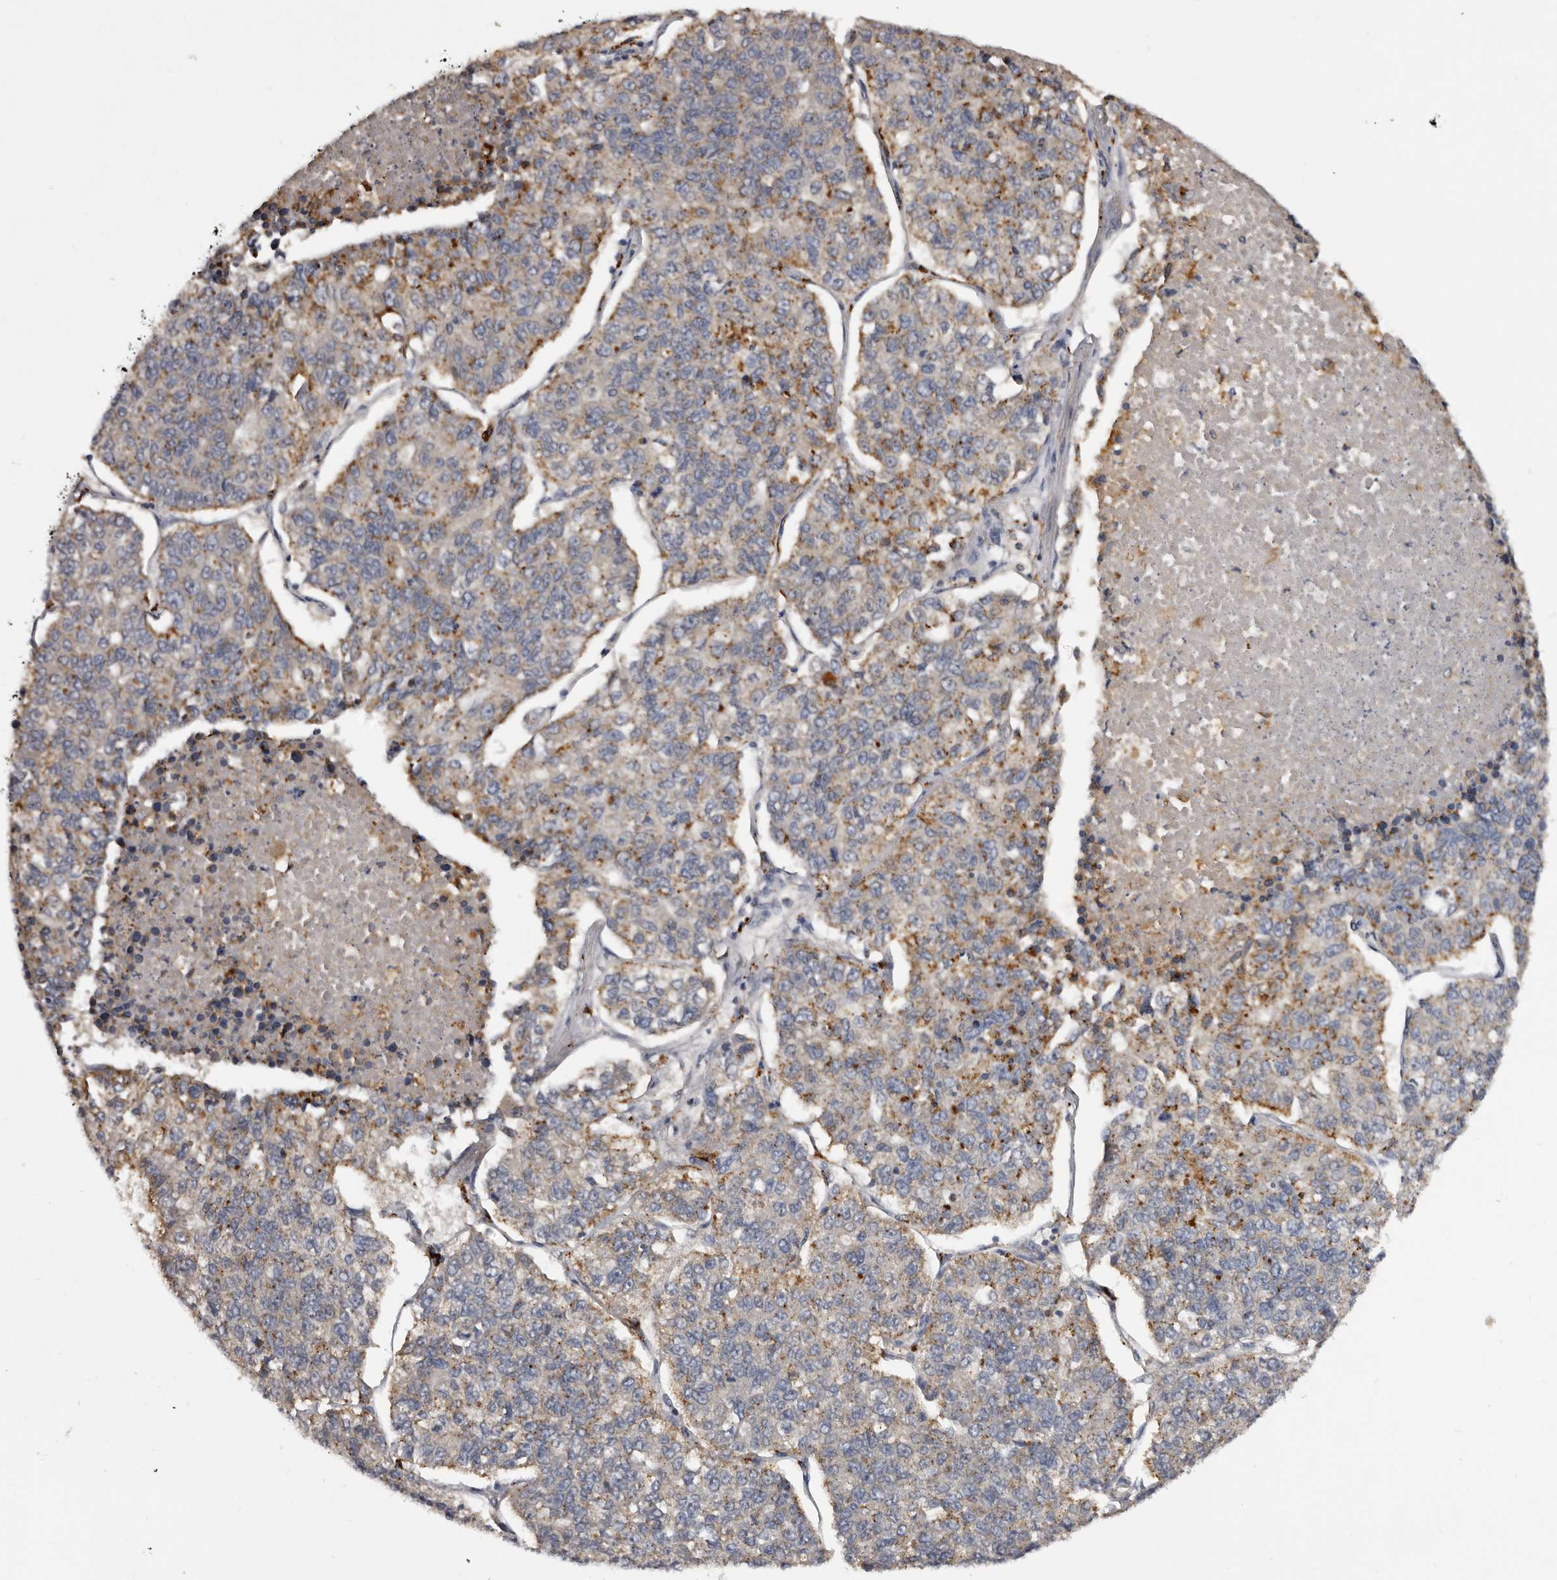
{"staining": {"intensity": "moderate", "quantity": "25%-75%", "location": "cytoplasmic/membranous"}, "tissue": "lung cancer", "cell_type": "Tumor cells", "image_type": "cancer", "snomed": [{"axis": "morphology", "description": "Adenocarcinoma, NOS"}, {"axis": "topography", "description": "Lung"}], "caption": "Immunohistochemical staining of lung cancer exhibits medium levels of moderate cytoplasmic/membranous protein staining in about 25%-75% of tumor cells. The staining was performed using DAB (3,3'-diaminobenzidine) to visualize the protein expression in brown, while the nuclei were stained in blue with hematoxylin (Magnification: 20x).", "gene": "DAP", "patient": {"sex": "male", "age": 49}}